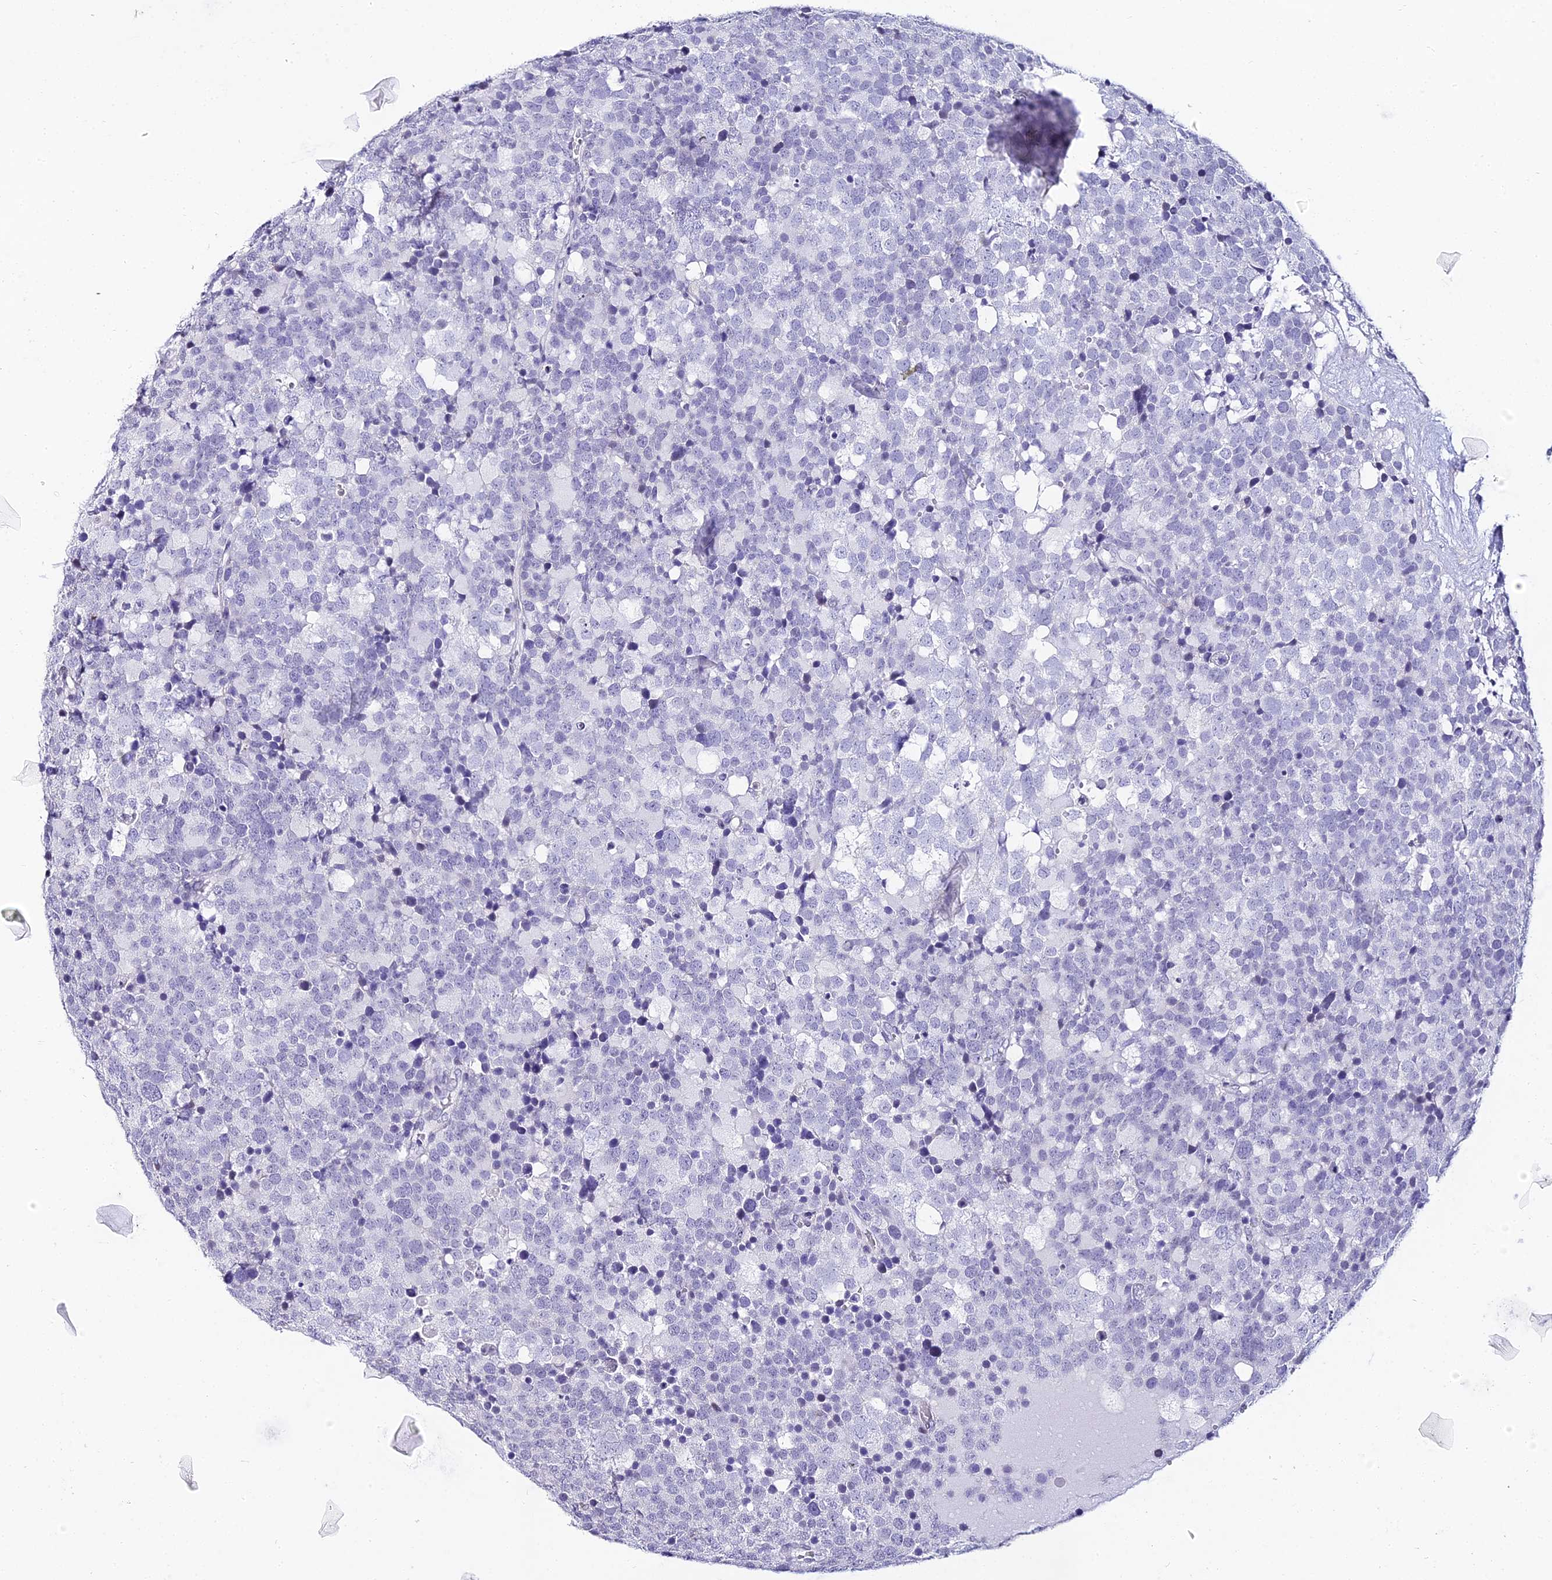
{"staining": {"intensity": "negative", "quantity": "none", "location": "none"}, "tissue": "testis cancer", "cell_type": "Tumor cells", "image_type": "cancer", "snomed": [{"axis": "morphology", "description": "Seminoma, NOS"}, {"axis": "topography", "description": "Testis"}], "caption": "Testis cancer (seminoma) was stained to show a protein in brown. There is no significant positivity in tumor cells.", "gene": "ABHD14A-ACY1", "patient": {"sex": "male", "age": 71}}